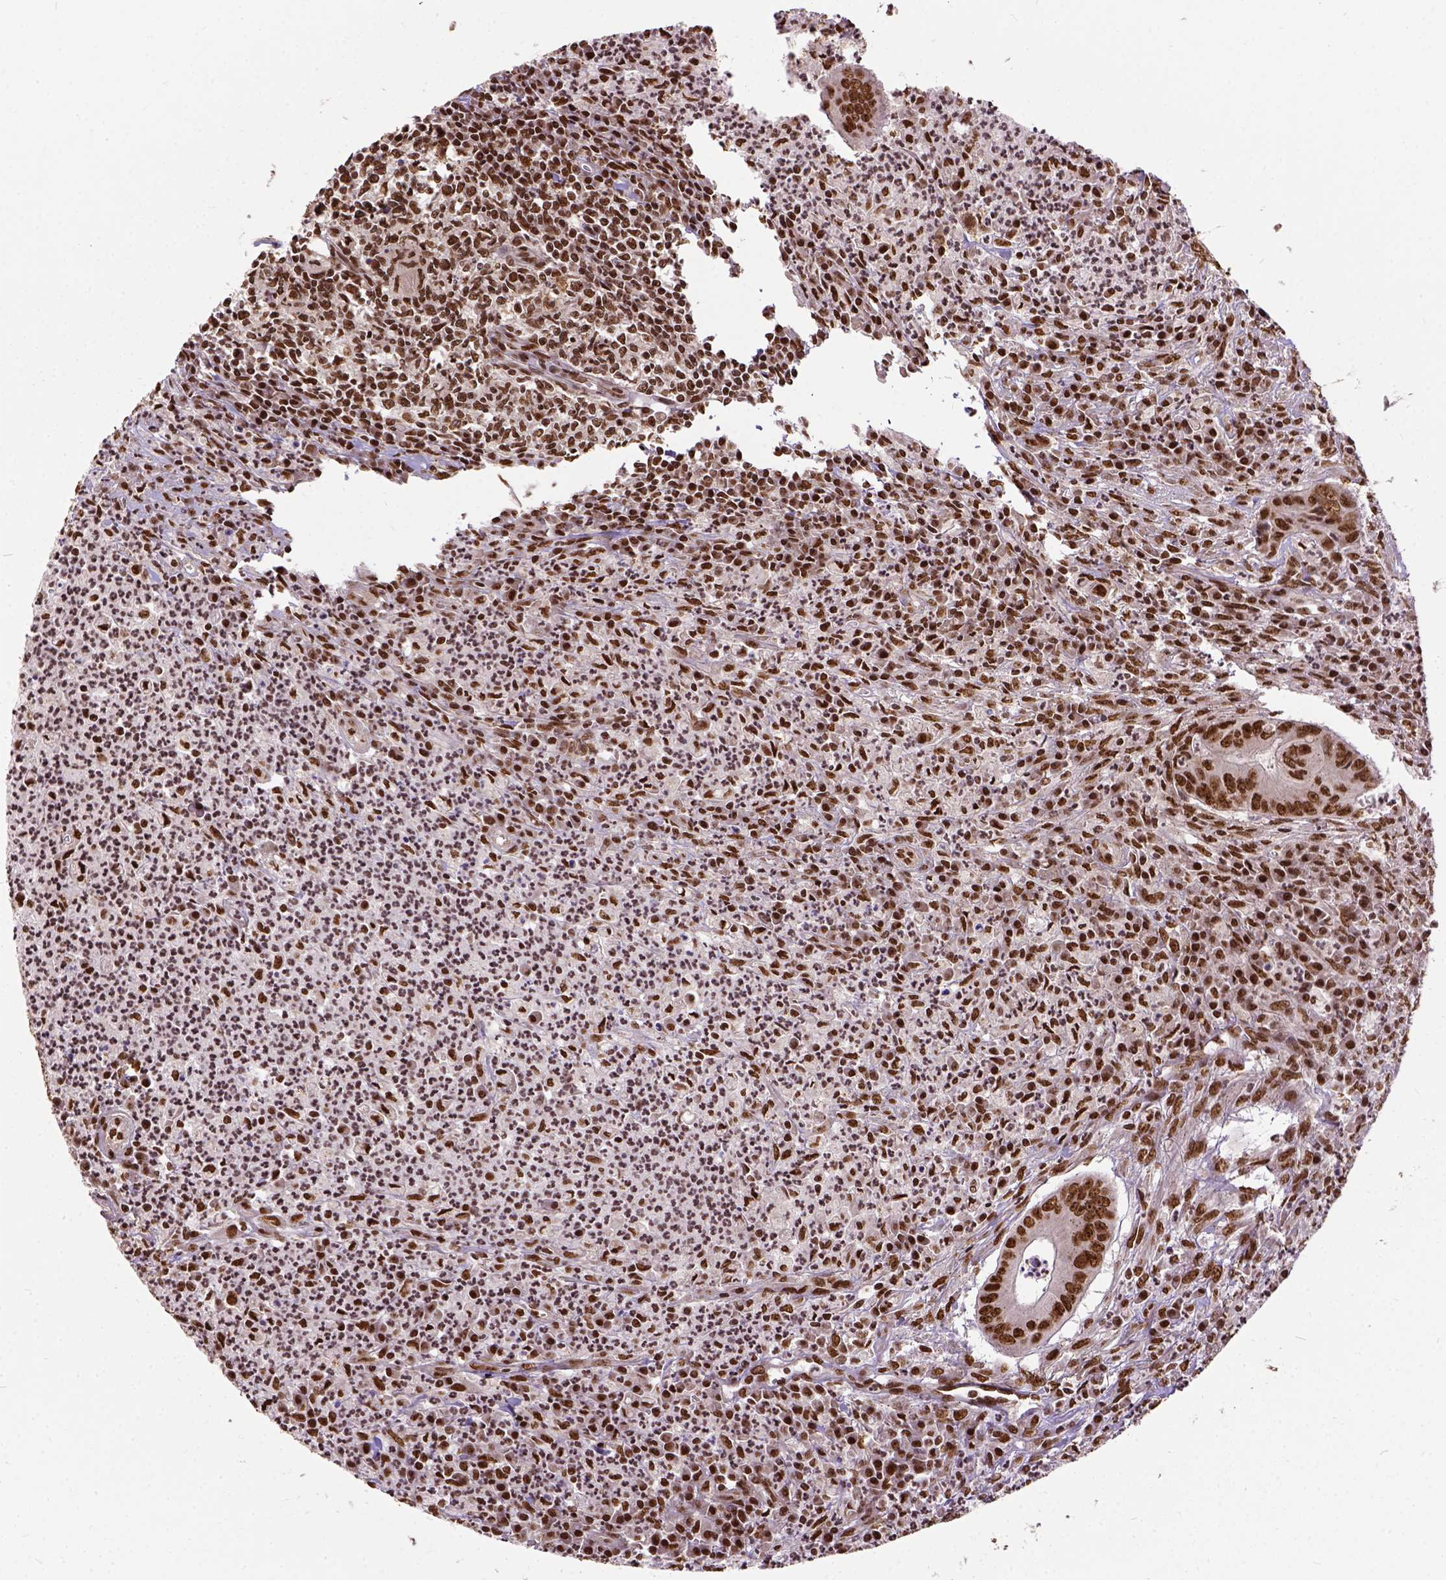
{"staining": {"intensity": "strong", "quantity": ">75%", "location": "nuclear"}, "tissue": "colorectal cancer", "cell_type": "Tumor cells", "image_type": "cancer", "snomed": [{"axis": "morphology", "description": "Adenocarcinoma, NOS"}, {"axis": "topography", "description": "Colon"}], "caption": "IHC image of neoplastic tissue: colorectal adenocarcinoma stained using immunohistochemistry displays high levels of strong protein expression localized specifically in the nuclear of tumor cells, appearing as a nuclear brown color.", "gene": "NACC1", "patient": {"sex": "female", "age": 74}}